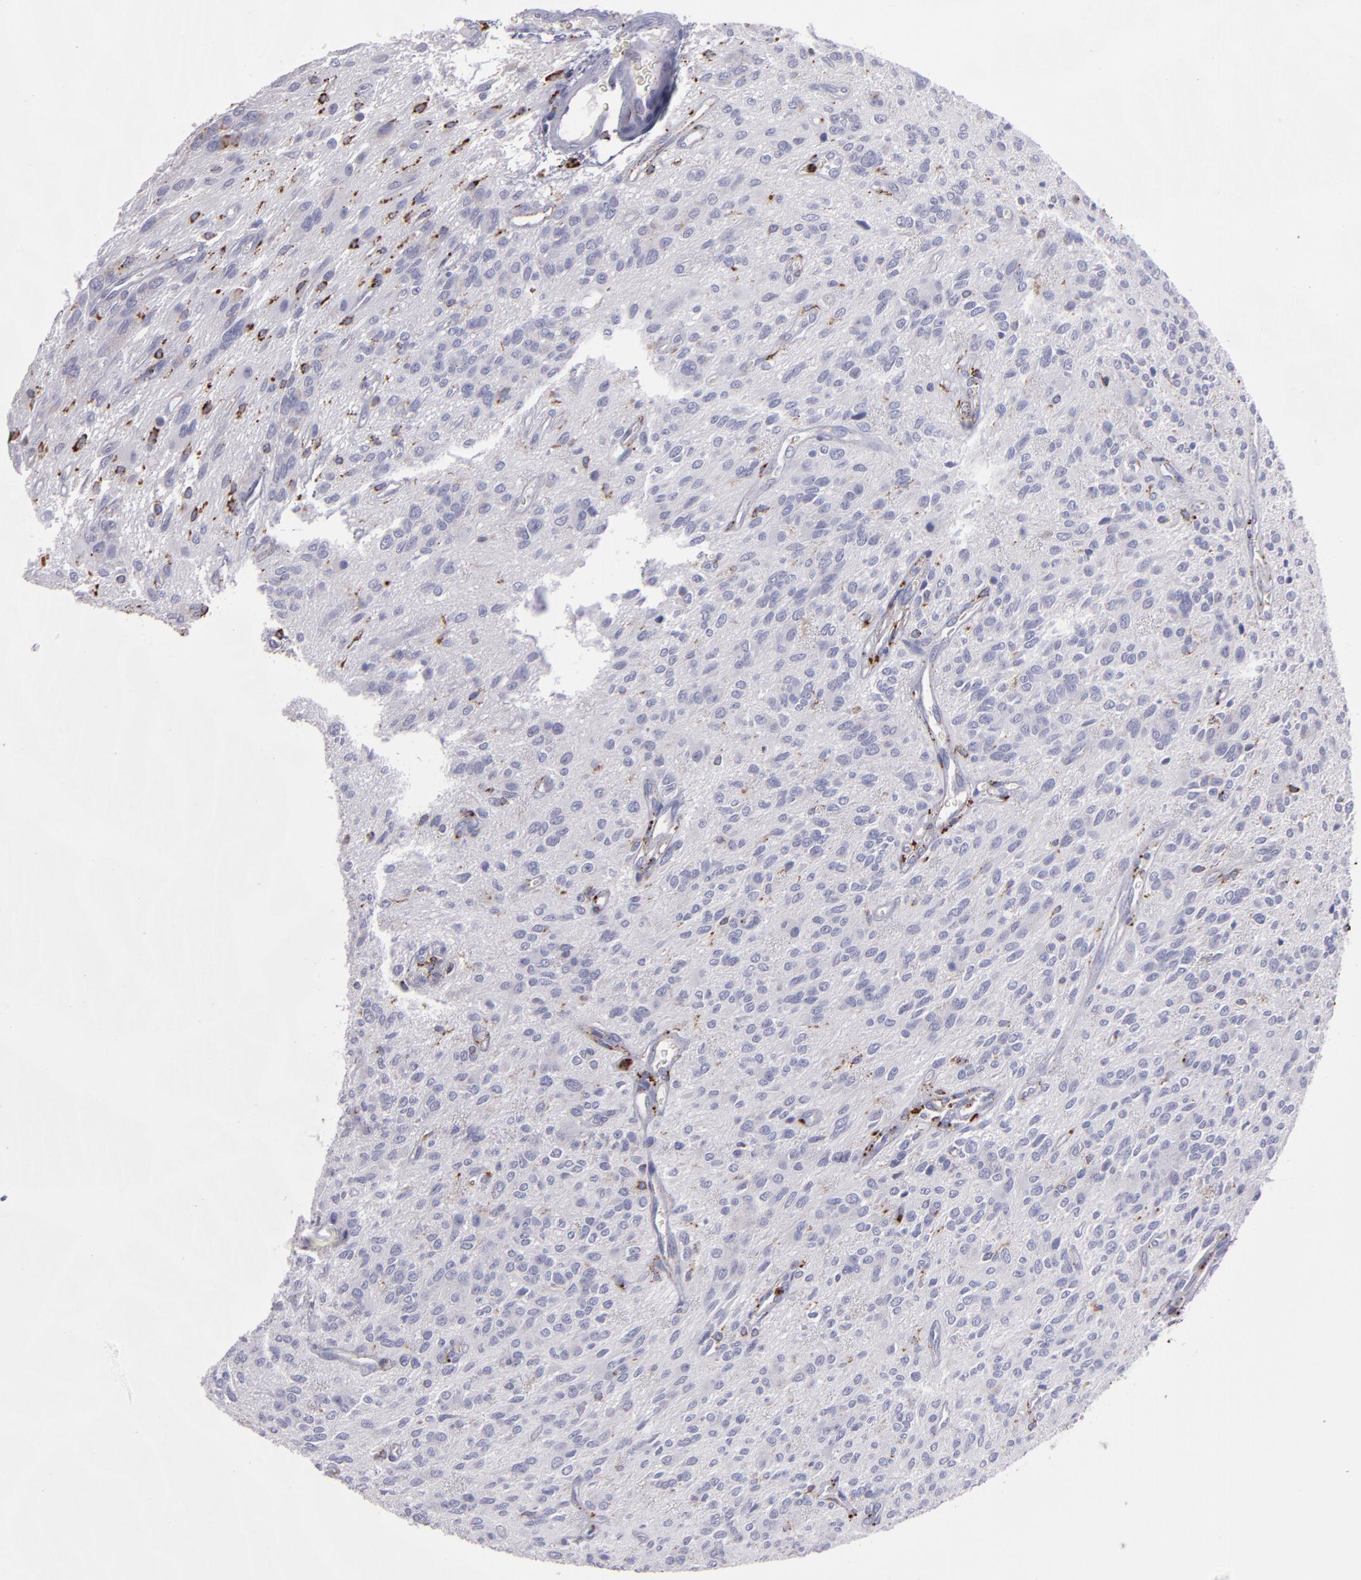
{"staining": {"intensity": "moderate", "quantity": "<25%", "location": "cytoplasmic/membranous"}, "tissue": "glioma", "cell_type": "Tumor cells", "image_type": "cancer", "snomed": [{"axis": "morphology", "description": "Glioma, malignant, Low grade"}, {"axis": "topography", "description": "Brain"}], "caption": "A brown stain highlights moderate cytoplasmic/membranous positivity of a protein in glioma tumor cells.", "gene": "CTSS", "patient": {"sex": "female", "age": 15}}